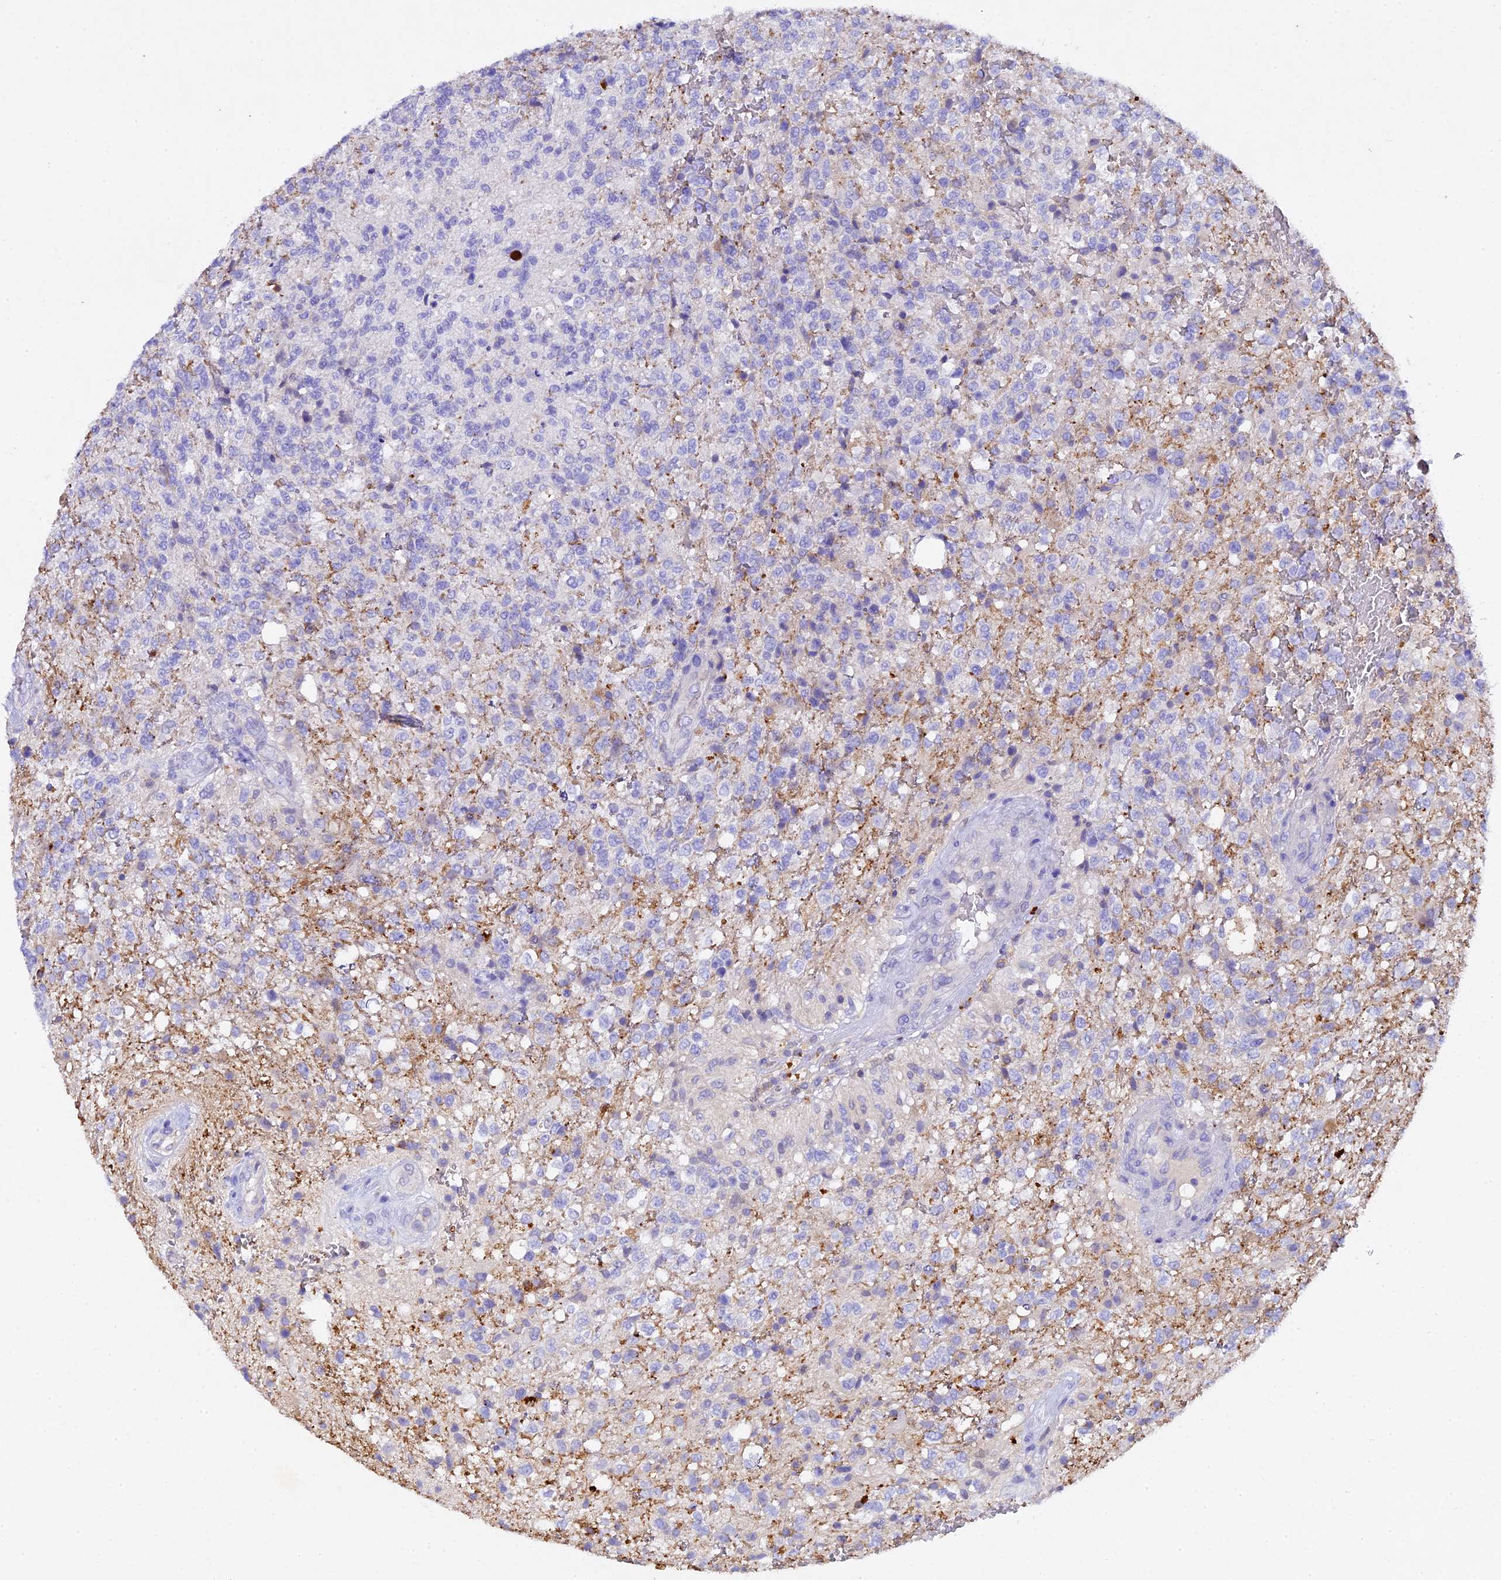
{"staining": {"intensity": "negative", "quantity": "none", "location": "none"}, "tissue": "glioma", "cell_type": "Tumor cells", "image_type": "cancer", "snomed": [{"axis": "morphology", "description": "Glioma, malignant, High grade"}, {"axis": "topography", "description": "Brain"}], "caption": "IHC image of neoplastic tissue: glioma stained with DAB exhibits no significant protein staining in tumor cells.", "gene": "TGDS", "patient": {"sex": "male", "age": 56}}